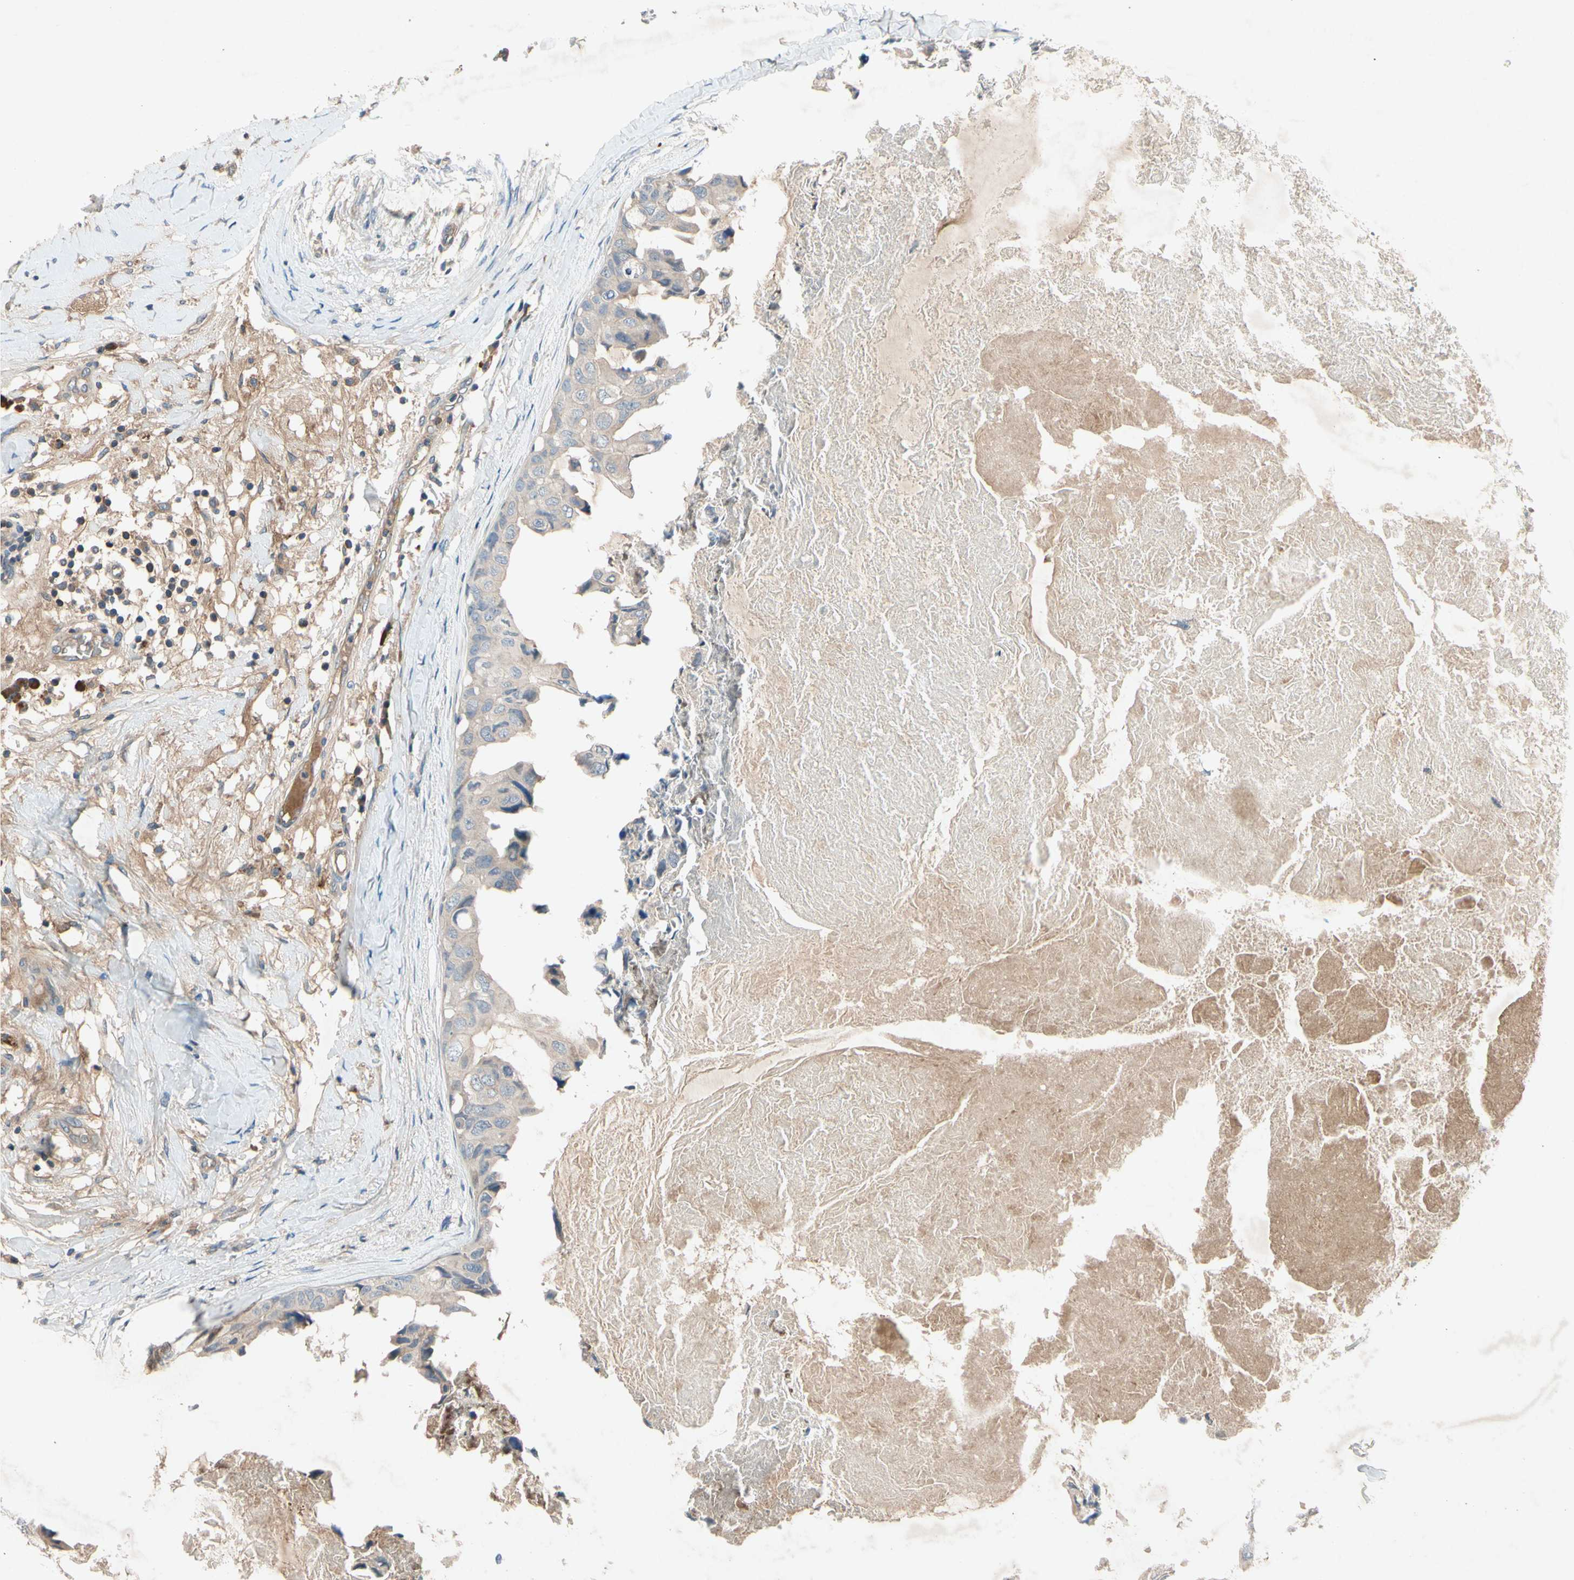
{"staining": {"intensity": "weak", "quantity": "25%-75%", "location": "cytoplasmic/membranous"}, "tissue": "breast cancer", "cell_type": "Tumor cells", "image_type": "cancer", "snomed": [{"axis": "morphology", "description": "Duct carcinoma"}, {"axis": "topography", "description": "Breast"}], "caption": "DAB (3,3'-diaminobenzidine) immunohistochemical staining of intraductal carcinoma (breast) shows weak cytoplasmic/membranous protein positivity in about 25%-75% of tumor cells.", "gene": "IL1RL1", "patient": {"sex": "female", "age": 40}}